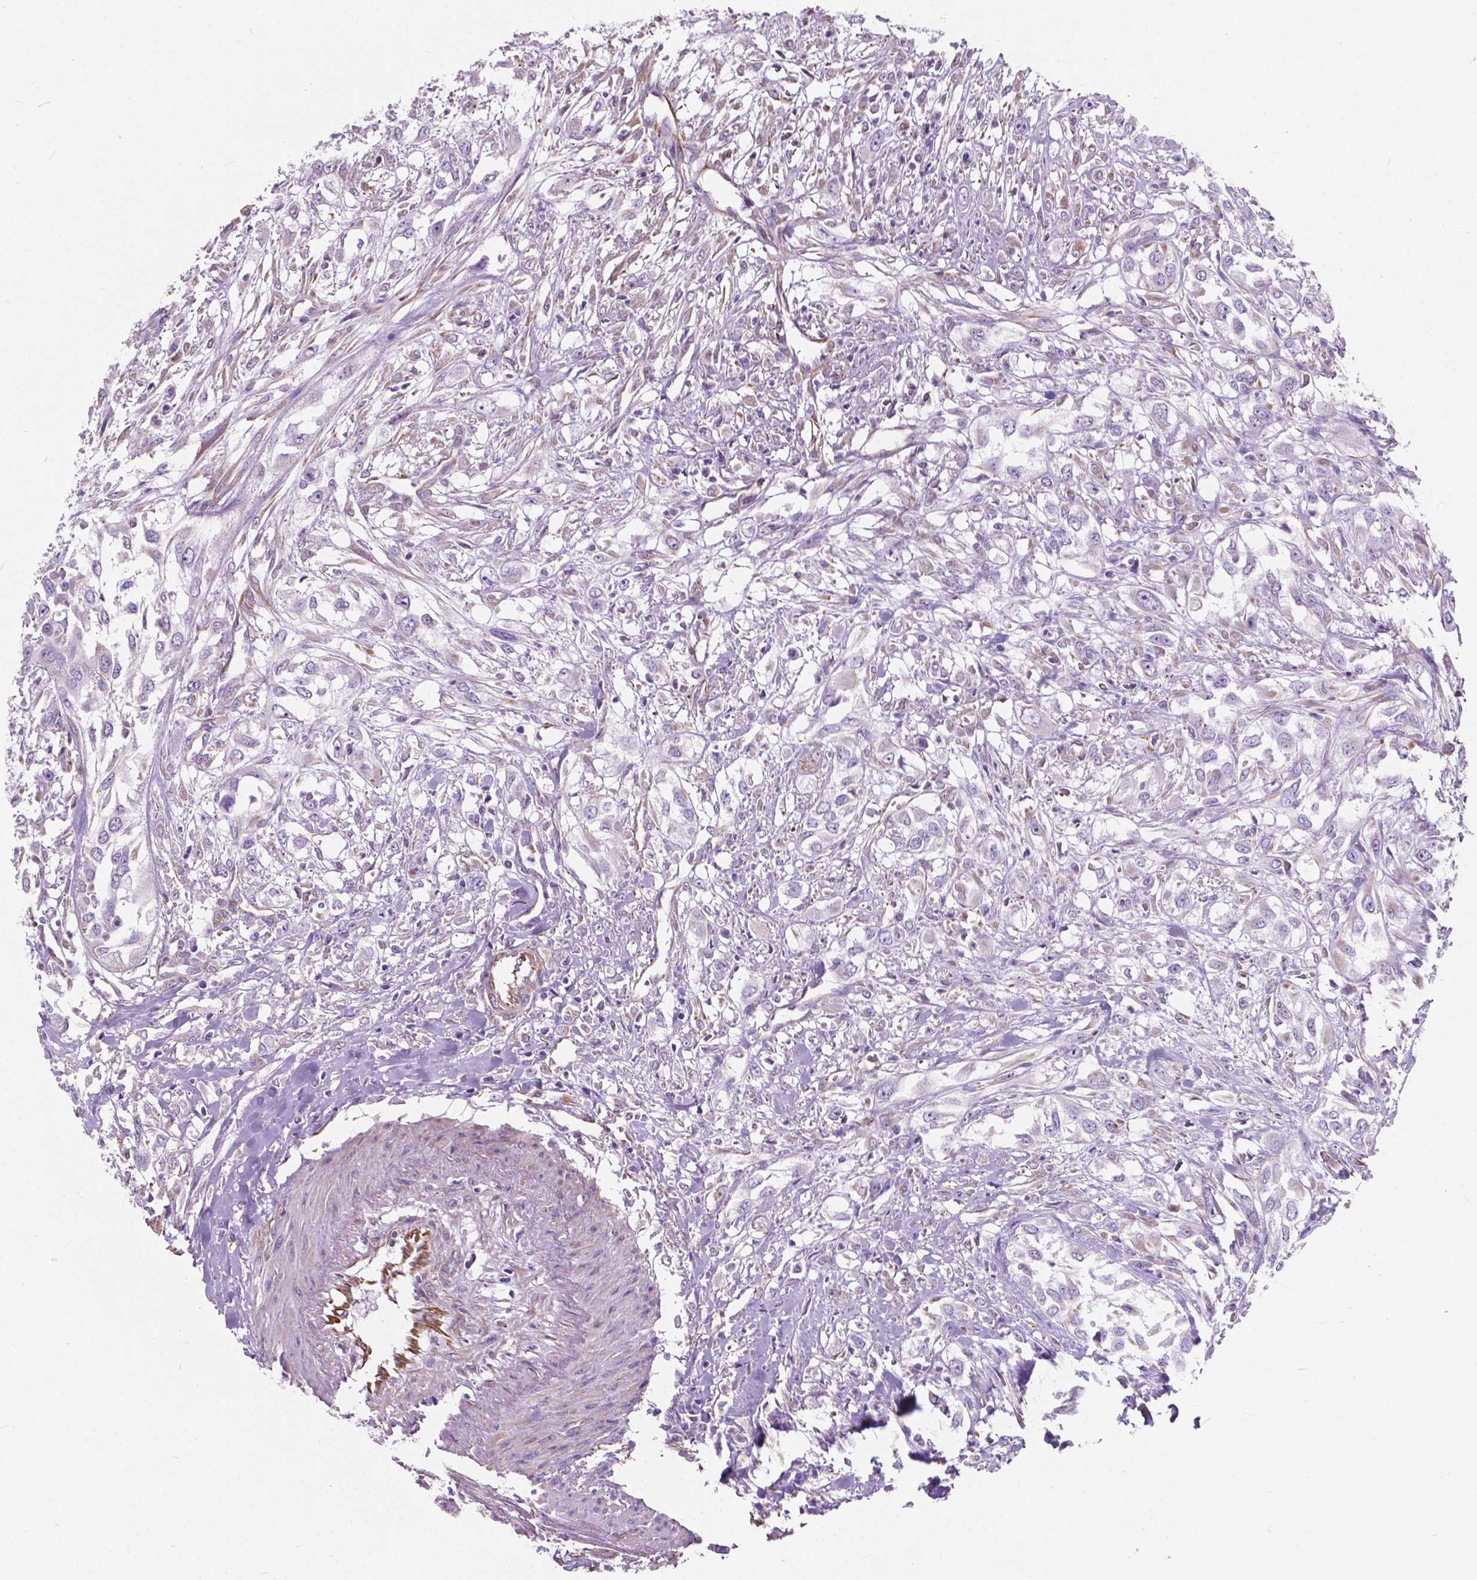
{"staining": {"intensity": "negative", "quantity": "none", "location": "none"}, "tissue": "urothelial cancer", "cell_type": "Tumor cells", "image_type": "cancer", "snomed": [{"axis": "morphology", "description": "Urothelial carcinoma, High grade"}, {"axis": "topography", "description": "Urinary bladder"}], "caption": "The immunohistochemistry (IHC) image has no significant positivity in tumor cells of urothelial cancer tissue. (Brightfield microscopy of DAB immunohistochemistry (IHC) at high magnification).", "gene": "AMOT", "patient": {"sex": "male", "age": 67}}